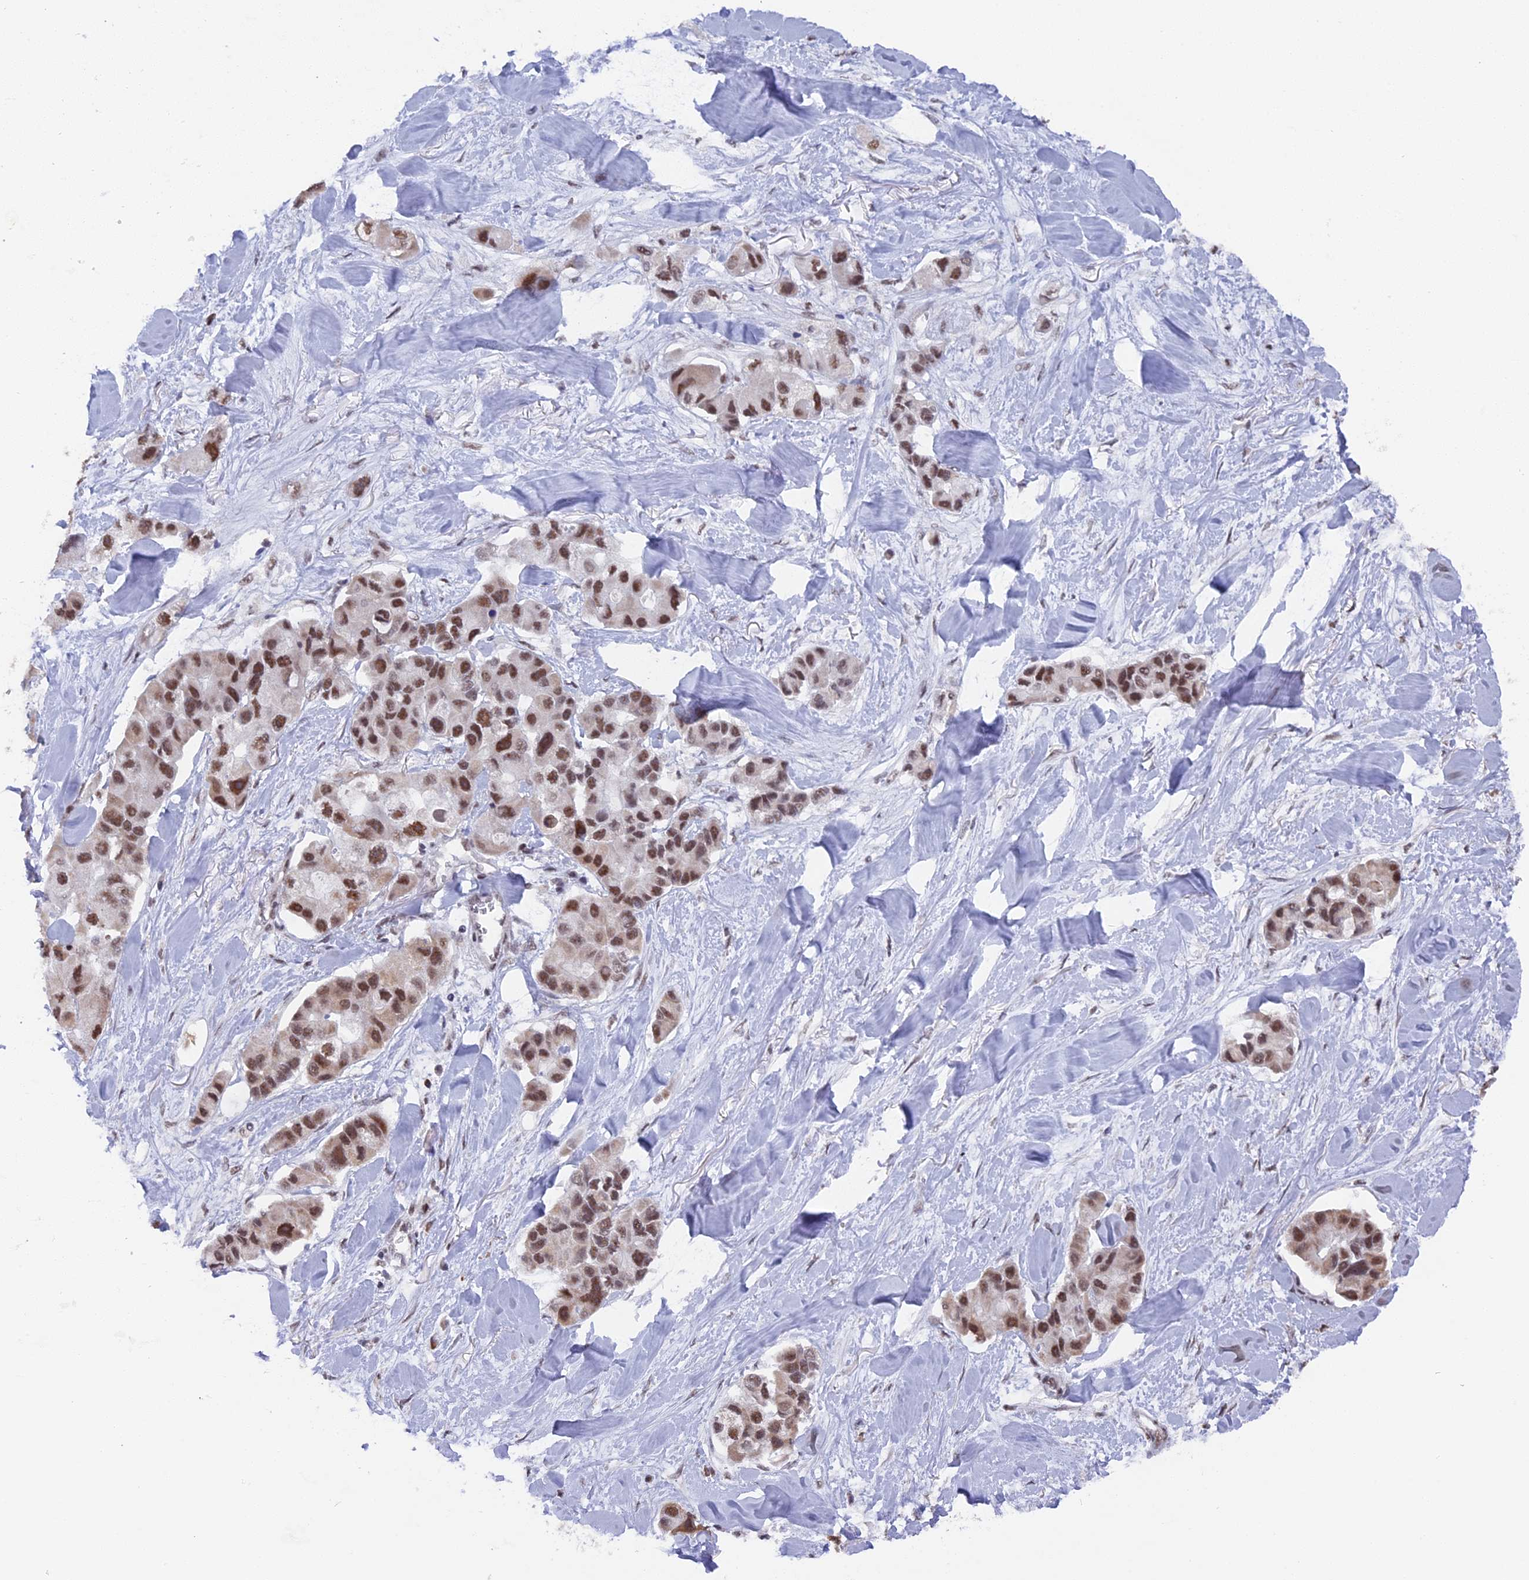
{"staining": {"intensity": "moderate", "quantity": ">75%", "location": "nuclear"}, "tissue": "lung cancer", "cell_type": "Tumor cells", "image_type": "cancer", "snomed": [{"axis": "morphology", "description": "Adenocarcinoma, NOS"}, {"axis": "topography", "description": "Lung"}], "caption": "Immunohistochemistry (IHC) histopathology image of neoplastic tissue: human lung cancer (adenocarcinoma) stained using IHC exhibits medium levels of moderate protein expression localized specifically in the nuclear of tumor cells, appearing as a nuclear brown color.", "gene": "SF3A2", "patient": {"sex": "female", "age": 54}}